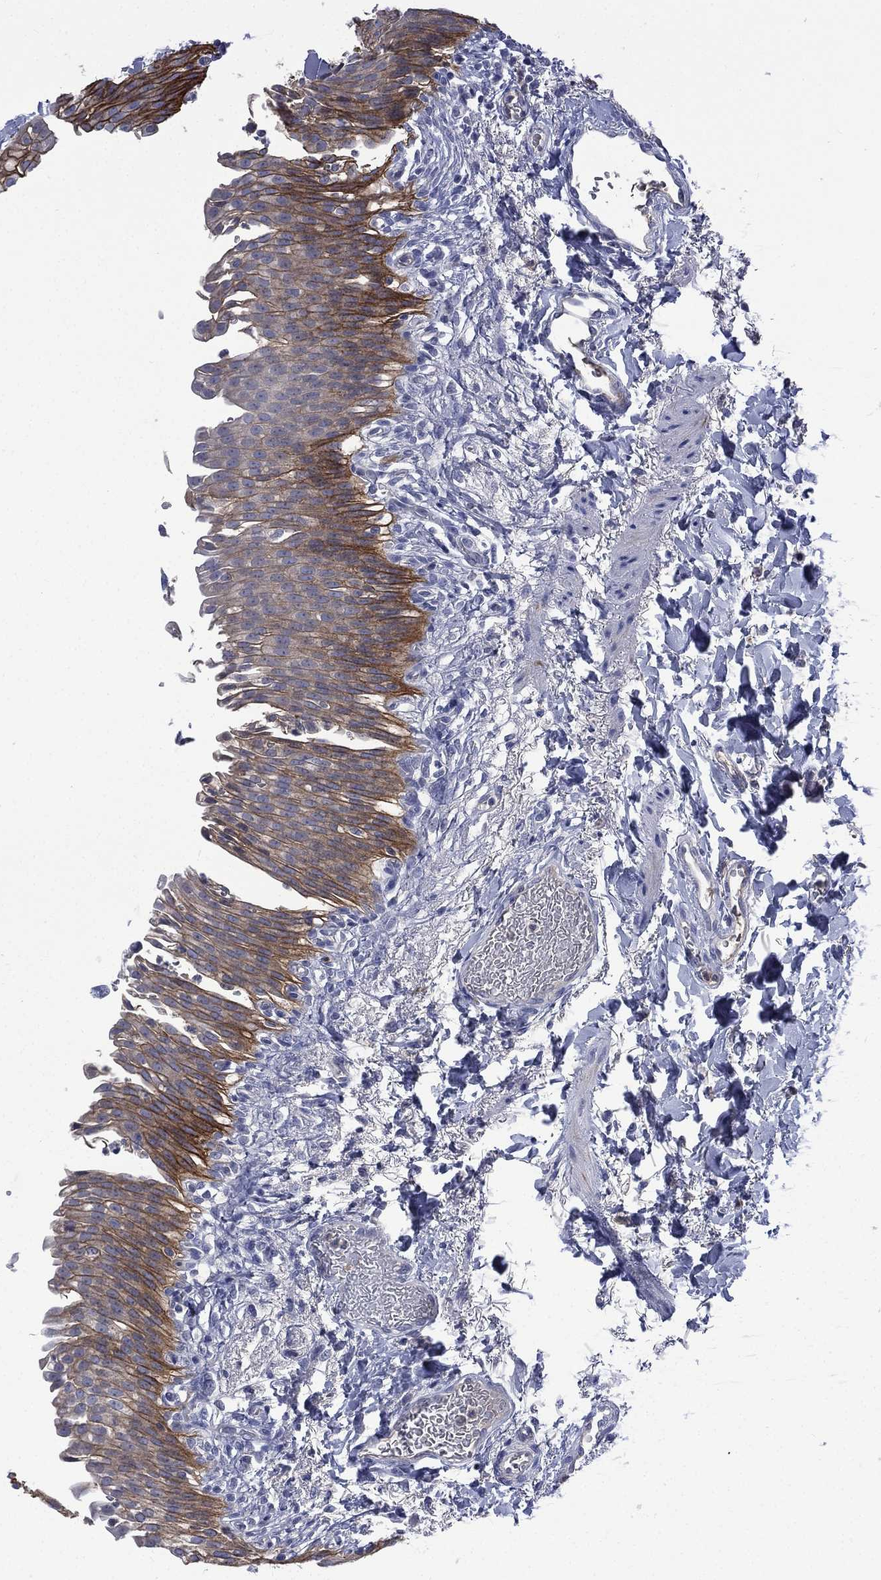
{"staining": {"intensity": "strong", "quantity": "<25%", "location": "cytoplasmic/membranous"}, "tissue": "urinary bladder", "cell_type": "Urothelial cells", "image_type": "normal", "snomed": [{"axis": "morphology", "description": "Normal tissue, NOS"}, {"axis": "topography", "description": "Urinary bladder"}], "caption": "An IHC micrograph of normal tissue is shown. Protein staining in brown labels strong cytoplasmic/membranous positivity in urinary bladder within urothelial cells.", "gene": "CA12", "patient": {"sex": "female", "age": 60}}